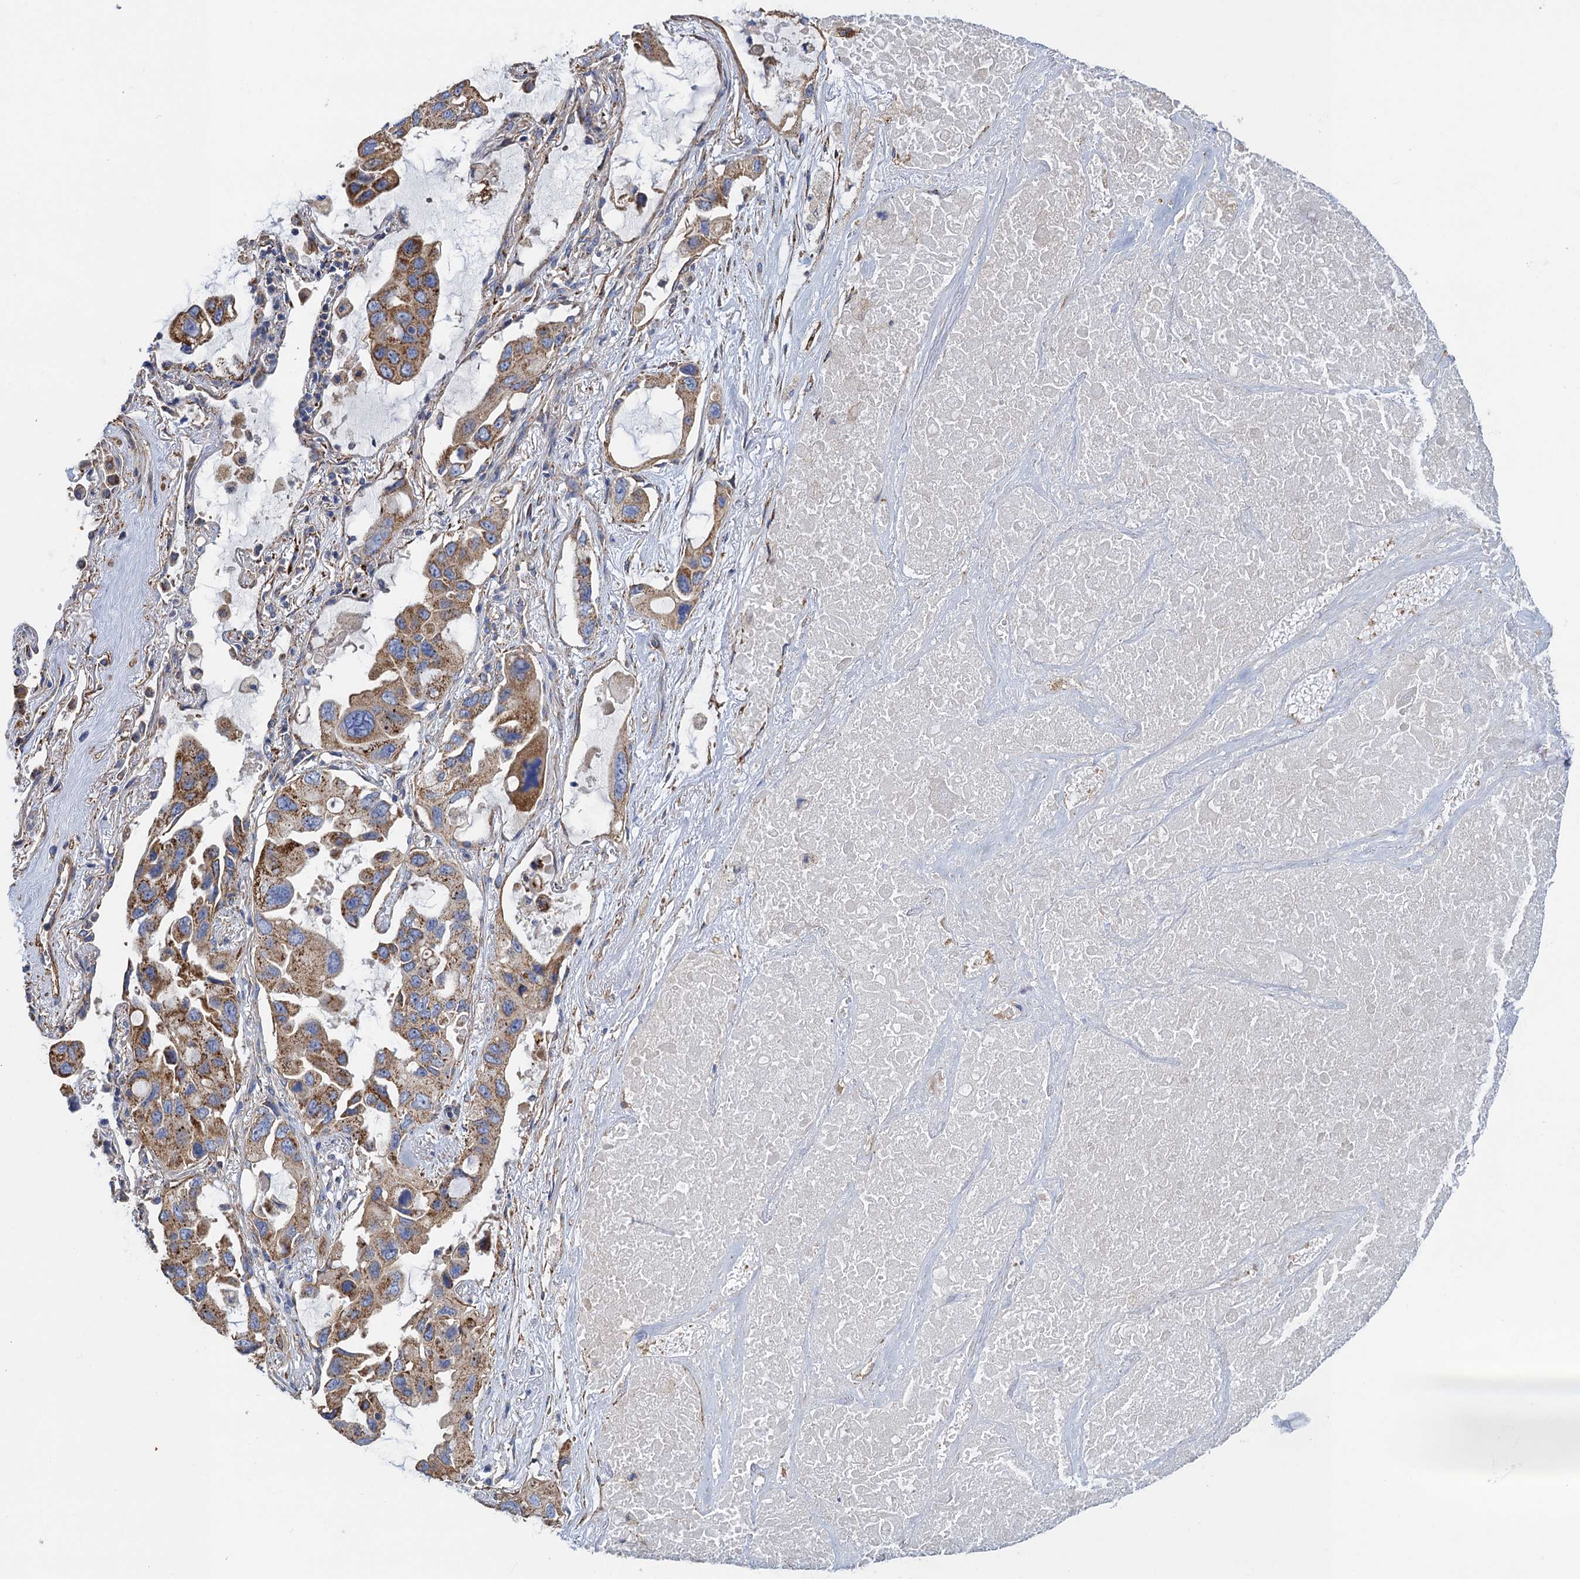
{"staining": {"intensity": "moderate", "quantity": ">75%", "location": "cytoplasmic/membranous"}, "tissue": "lung cancer", "cell_type": "Tumor cells", "image_type": "cancer", "snomed": [{"axis": "morphology", "description": "Squamous cell carcinoma, NOS"}, {"axis": "topography", "description": "Lung"}], "caption": "Protein expression analysis of lung squamous cell carcinoma shows moderate cytoplasmic/membranous expression in about >75% of tumor cells.", "gene": "GCSH", "patient": {"sex": "female", "age": 73}}